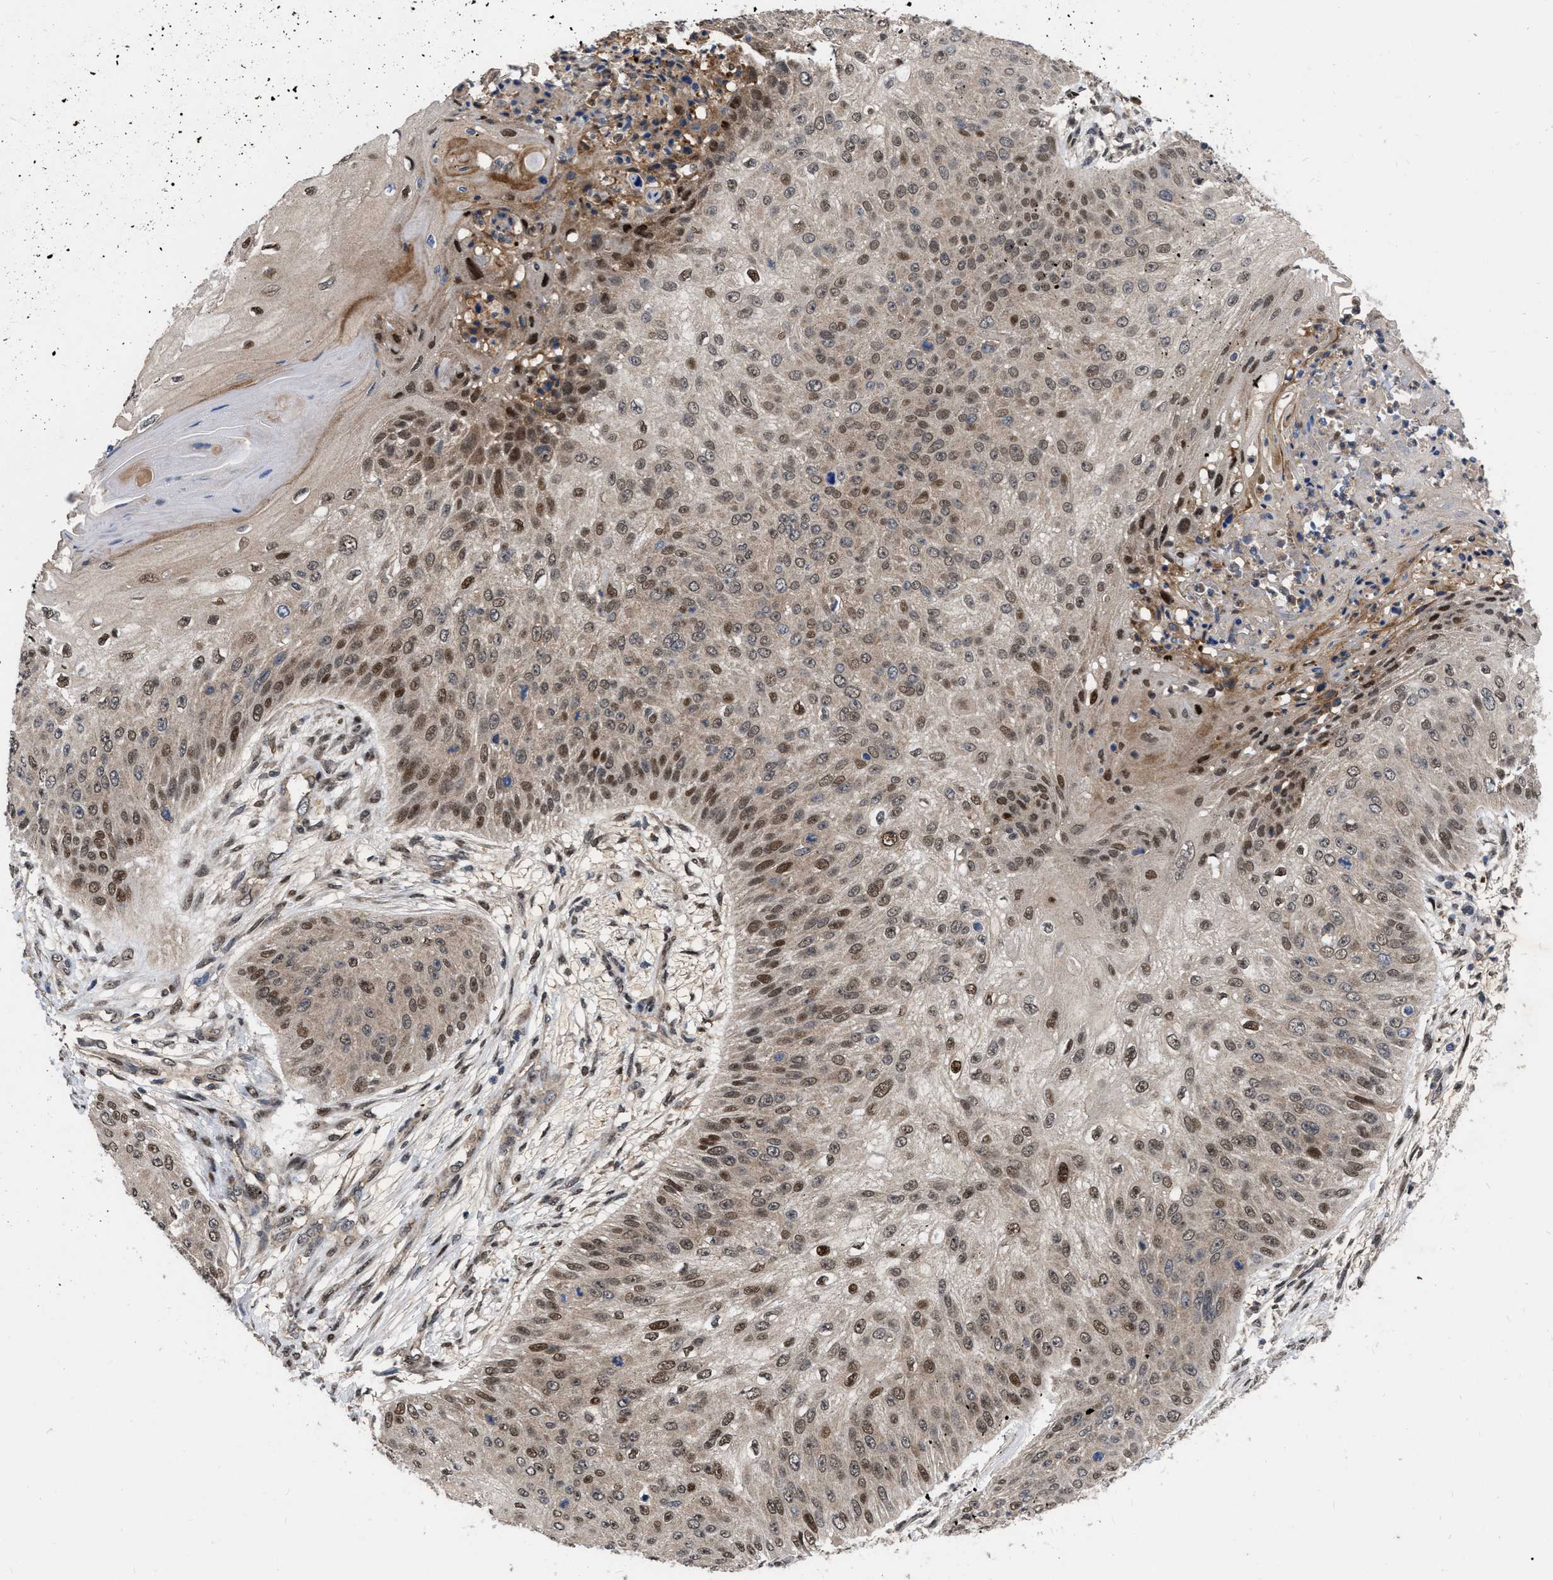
{"staining": {"intensity": "moderate", "quantity": "25%-75%", "location": "cytoplasmic/membranous,nuclear"}, "tissue": "skin cancer", "cell_type": "Tumor cells", "image_type": "cancer", "snomed": [{"axis": "morphology", "description": "Squamous cell carcinoma, NOS"}, {"axis": "topography", "description": "Skin"}], "caption": "Approximately 25%-75% of tumor cells in skin cancer reveal moderate cytoplasmic/membranous and nuclear protein expression as visualized by brown immunohistochemical staining.", "gene": "MDM4", "patient": {"sex": "female", "age": 80}}